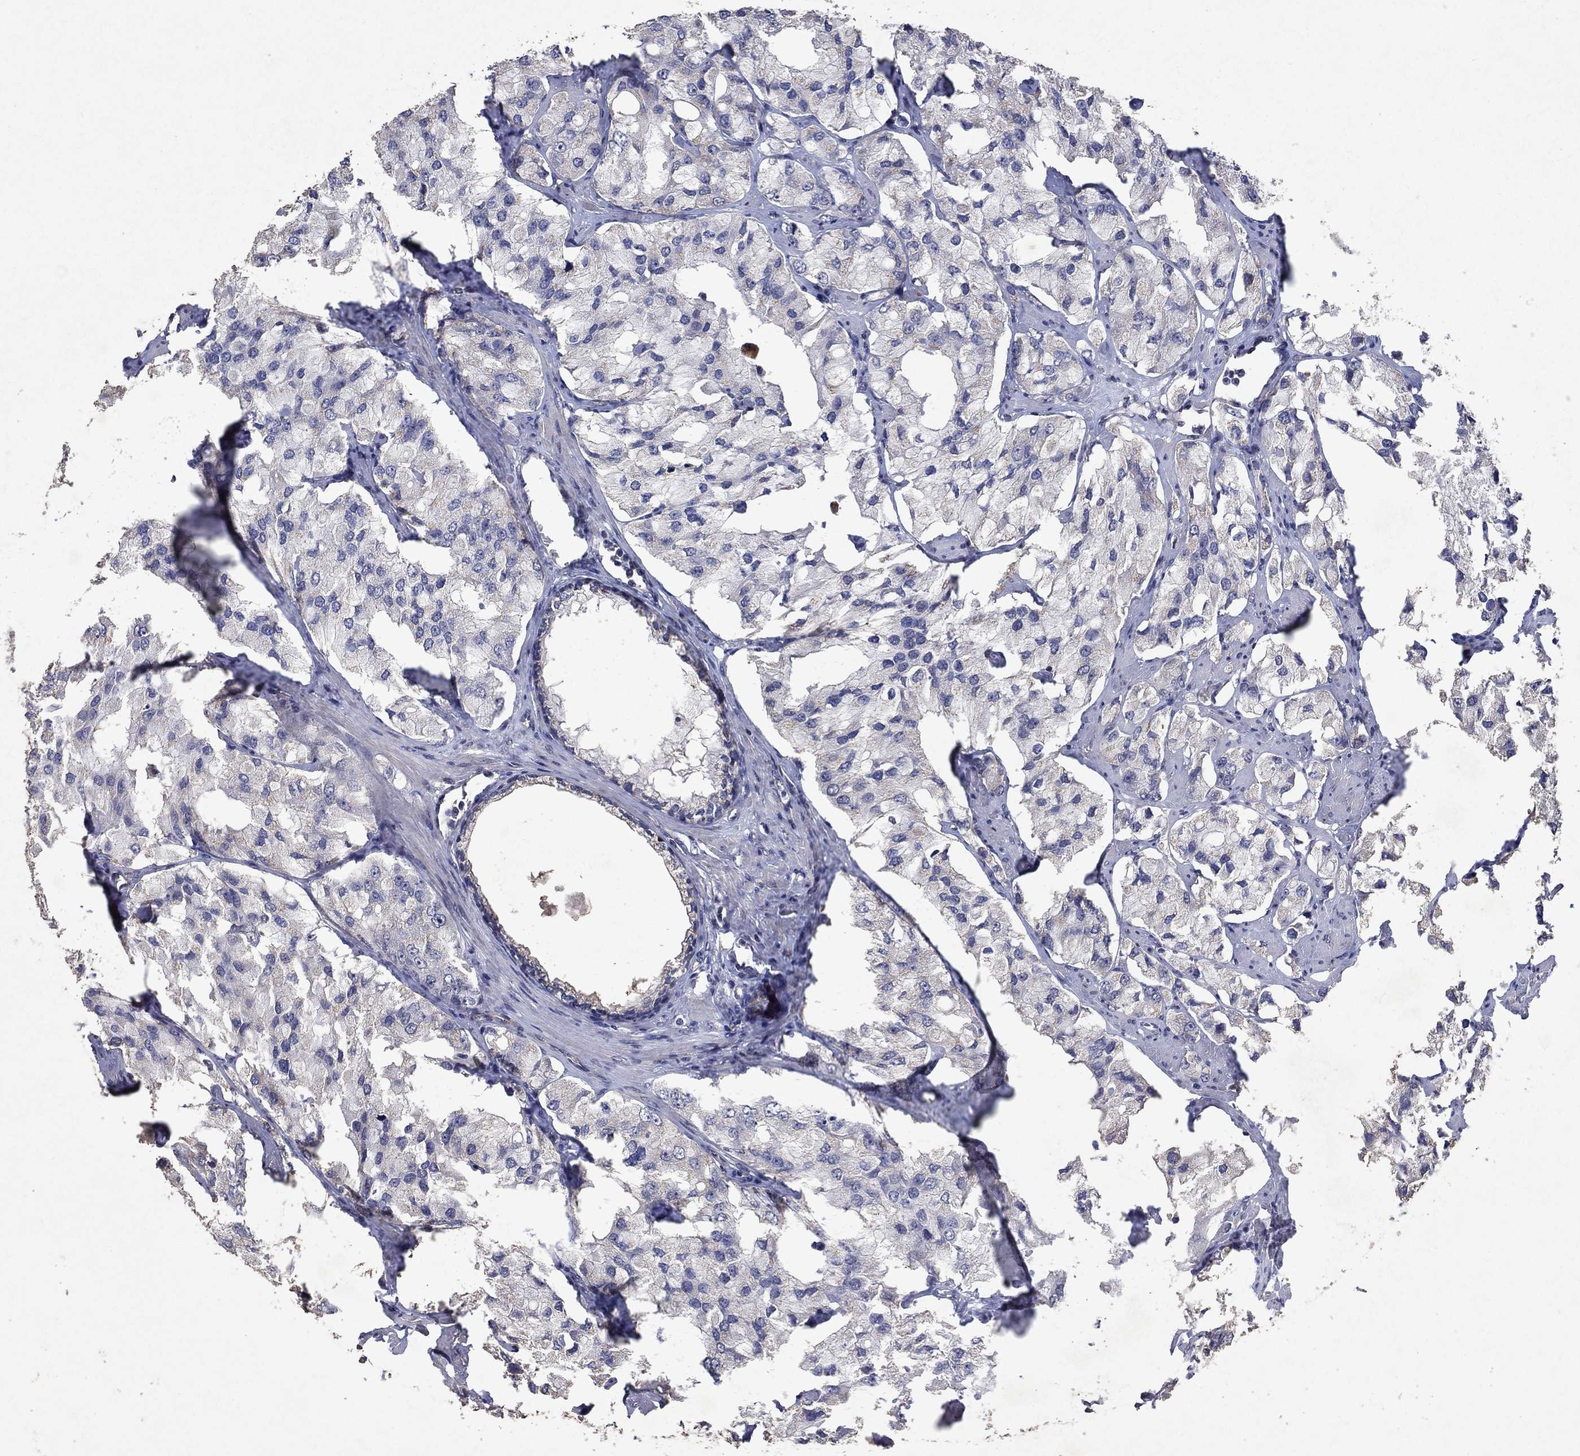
{"staining": {"intensity": "strong", "quantity": "25%-75%", "location": "cytoplasmic/membranous"}, "tissue": "prostate cancer", "cell_type": "Tumor cells", "image_type": "cancer", "snomed": [{"axis": "morphology", "description": "Adenocarcinoma, NOS"}, {"axis": "topography", "description": "Prostate and seminal vesicle, NOS"}, {"axis": "topography", "description": "Prostate"}], "caption": "Immunohistochemistry (IHC) histopathology image of prostate cancer (adenocarcinoma) stained for a protein (brown), which shows high levels of strong cytoplasmic/membranous staining in approximately 25%-75% of tumor cells.", "gene": "FRG1", "patient": {"sex": "male", "age": 64}}